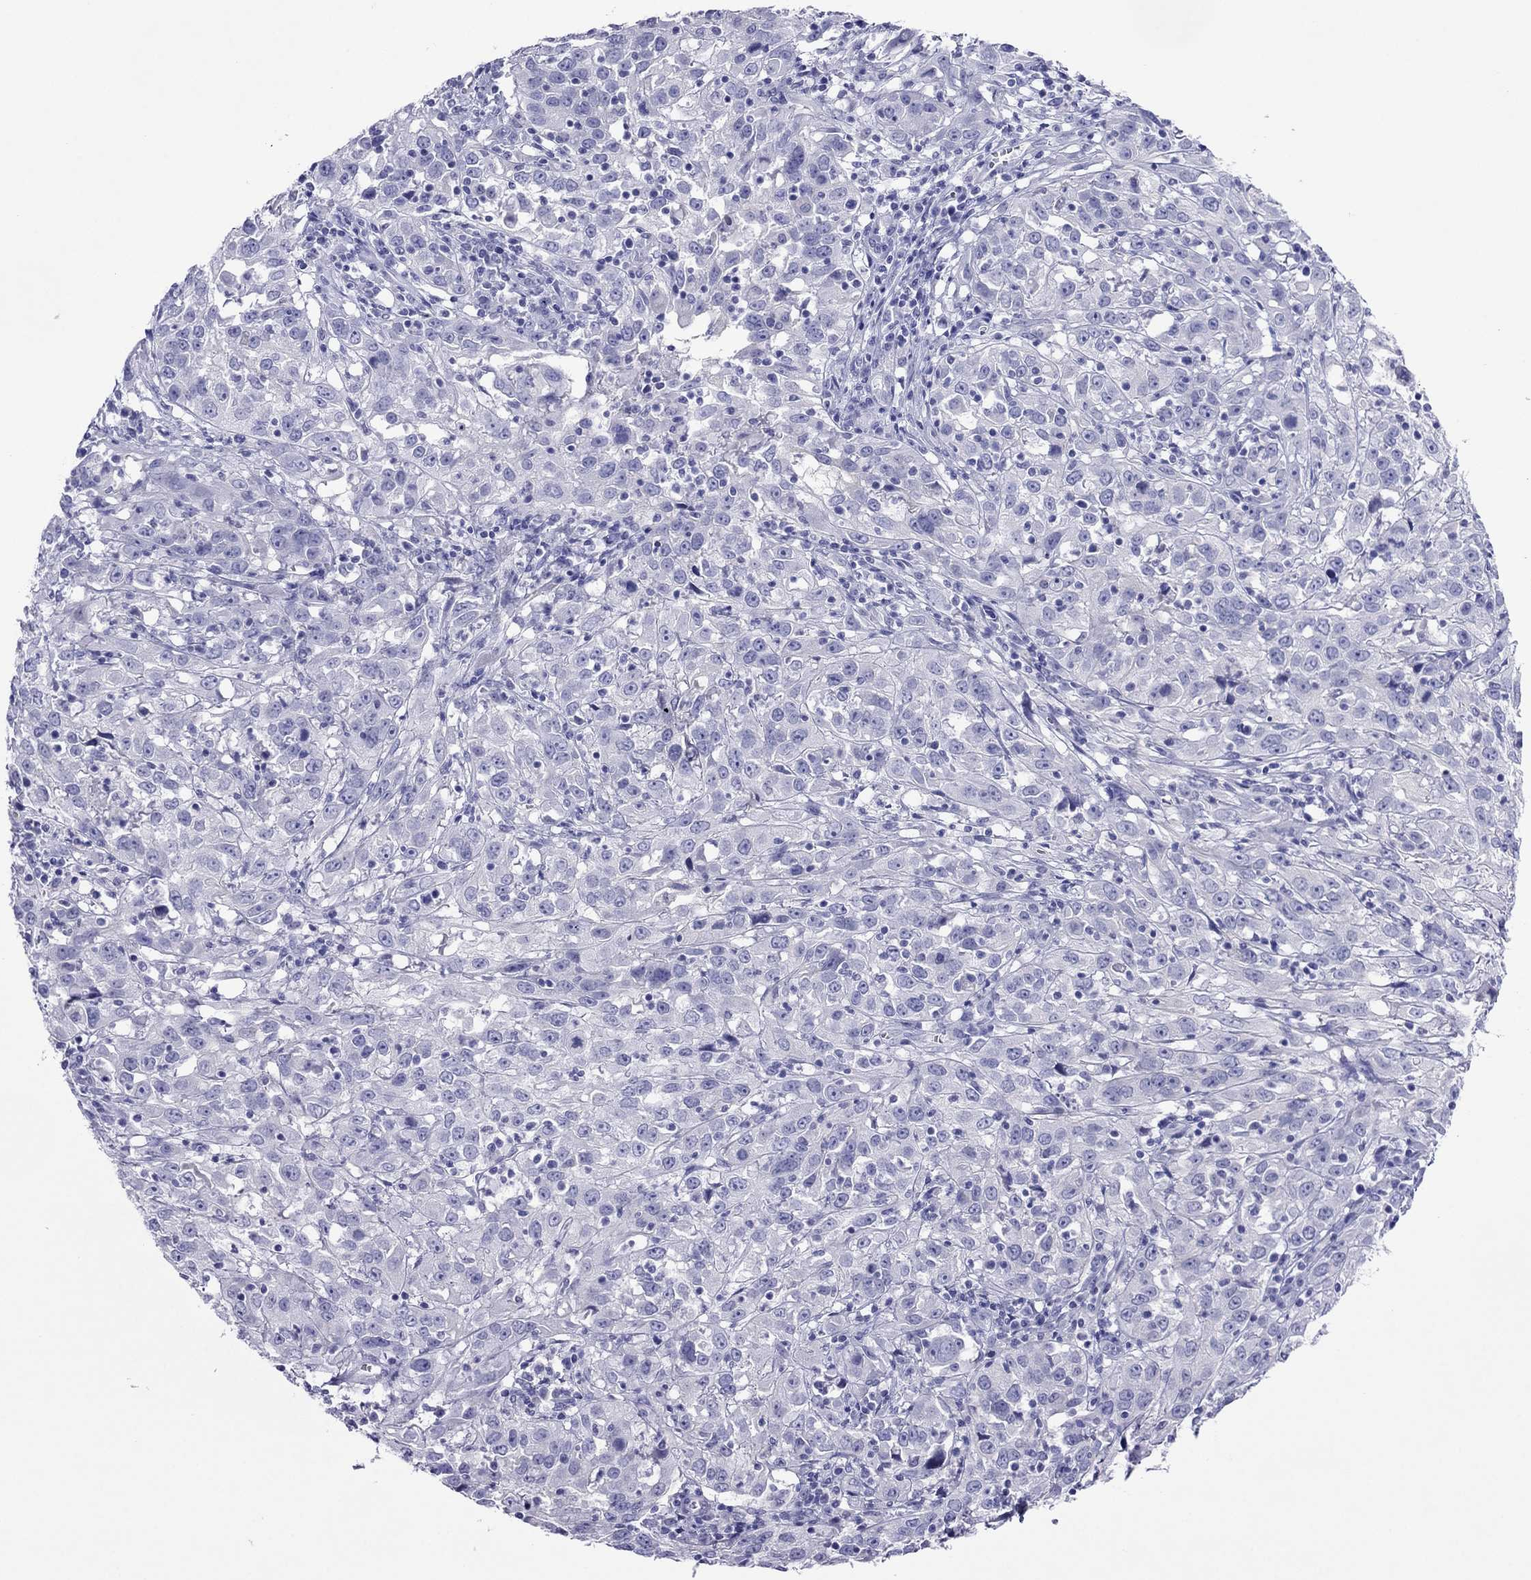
{"staining": {"intensity": "negative", "quantity": "none", "location": "none"}, "tissue": "cervical cancer", "cell_type": "Tumor cells", "image_type": "cancer", "snomed": [{"axis": "morphology", "description": "Squamous cell carcinoma, NOS"}, {"axis": "topography", "description": "Cervix"}], "caption": "A high-resolution photomicrograph shows immunohistochemistry (IHC) staining of cervical cancer, which demonstrates no significant staining in tumor cells.", "gene": "PCDHA6", "patient": {"sex": "female", "age": 32}}